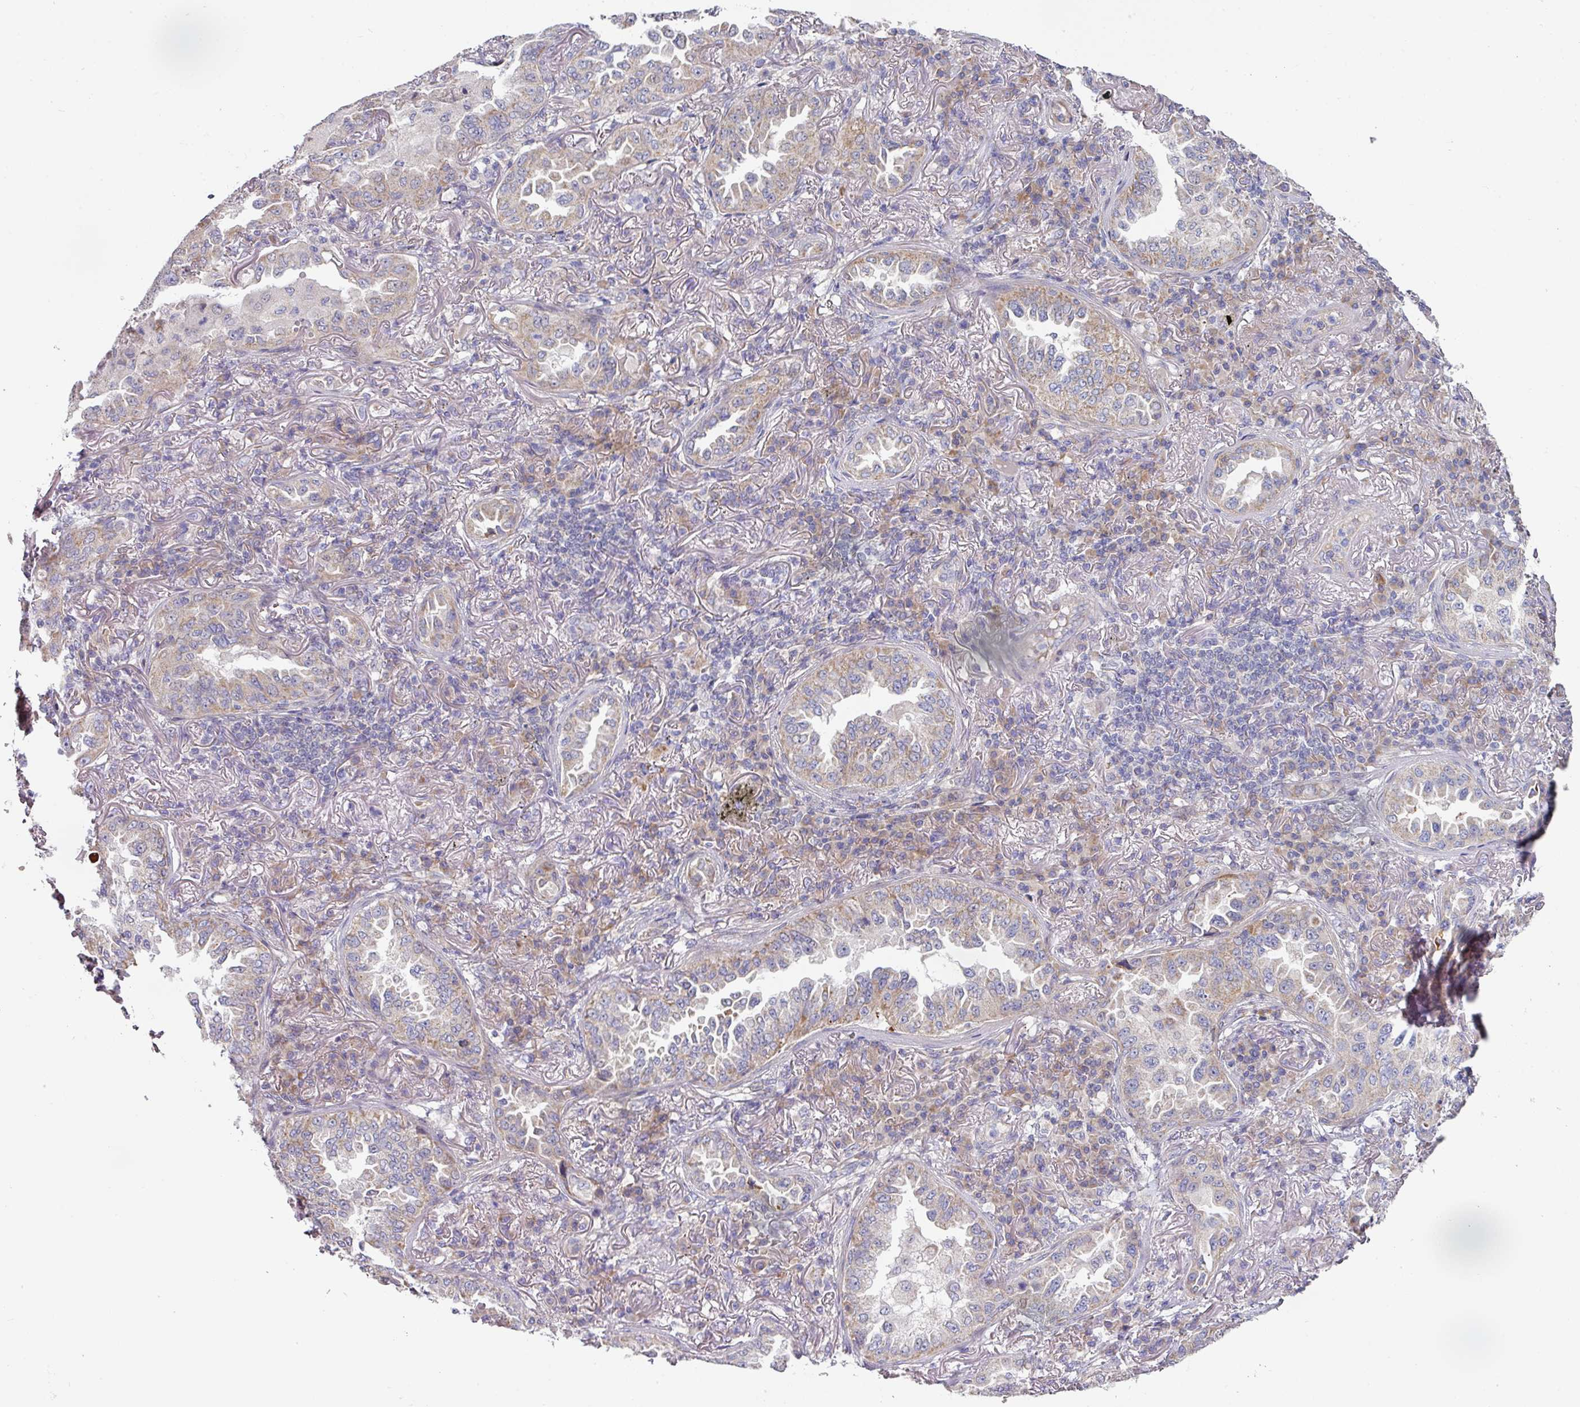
{"staining": {"intensity": "weak", "quantity": "25%-75%", "location": "cytoplasmic/membranous"}, "tissue": "lung cancer", "cell_type": "Tumor cells", "image_type": "cancer", "snomed": [{"axis": "morphology", "description": "Adenocarcinoma, NOS"}, {"axis": "topography", "description": "Lung"}], "caption": "IHC micrograph of neoplastic tissue: human lung cancer (adenocarcinoma) stained using IHC exhibits low levels of weak protein expression localized specifically in the cytoplasmic/membranous of tumor cells, appearing as a cytoplasmic/membranous brown color.", "gene": "PYROXD2", "patient": {"sex": "female", "age": 69}}